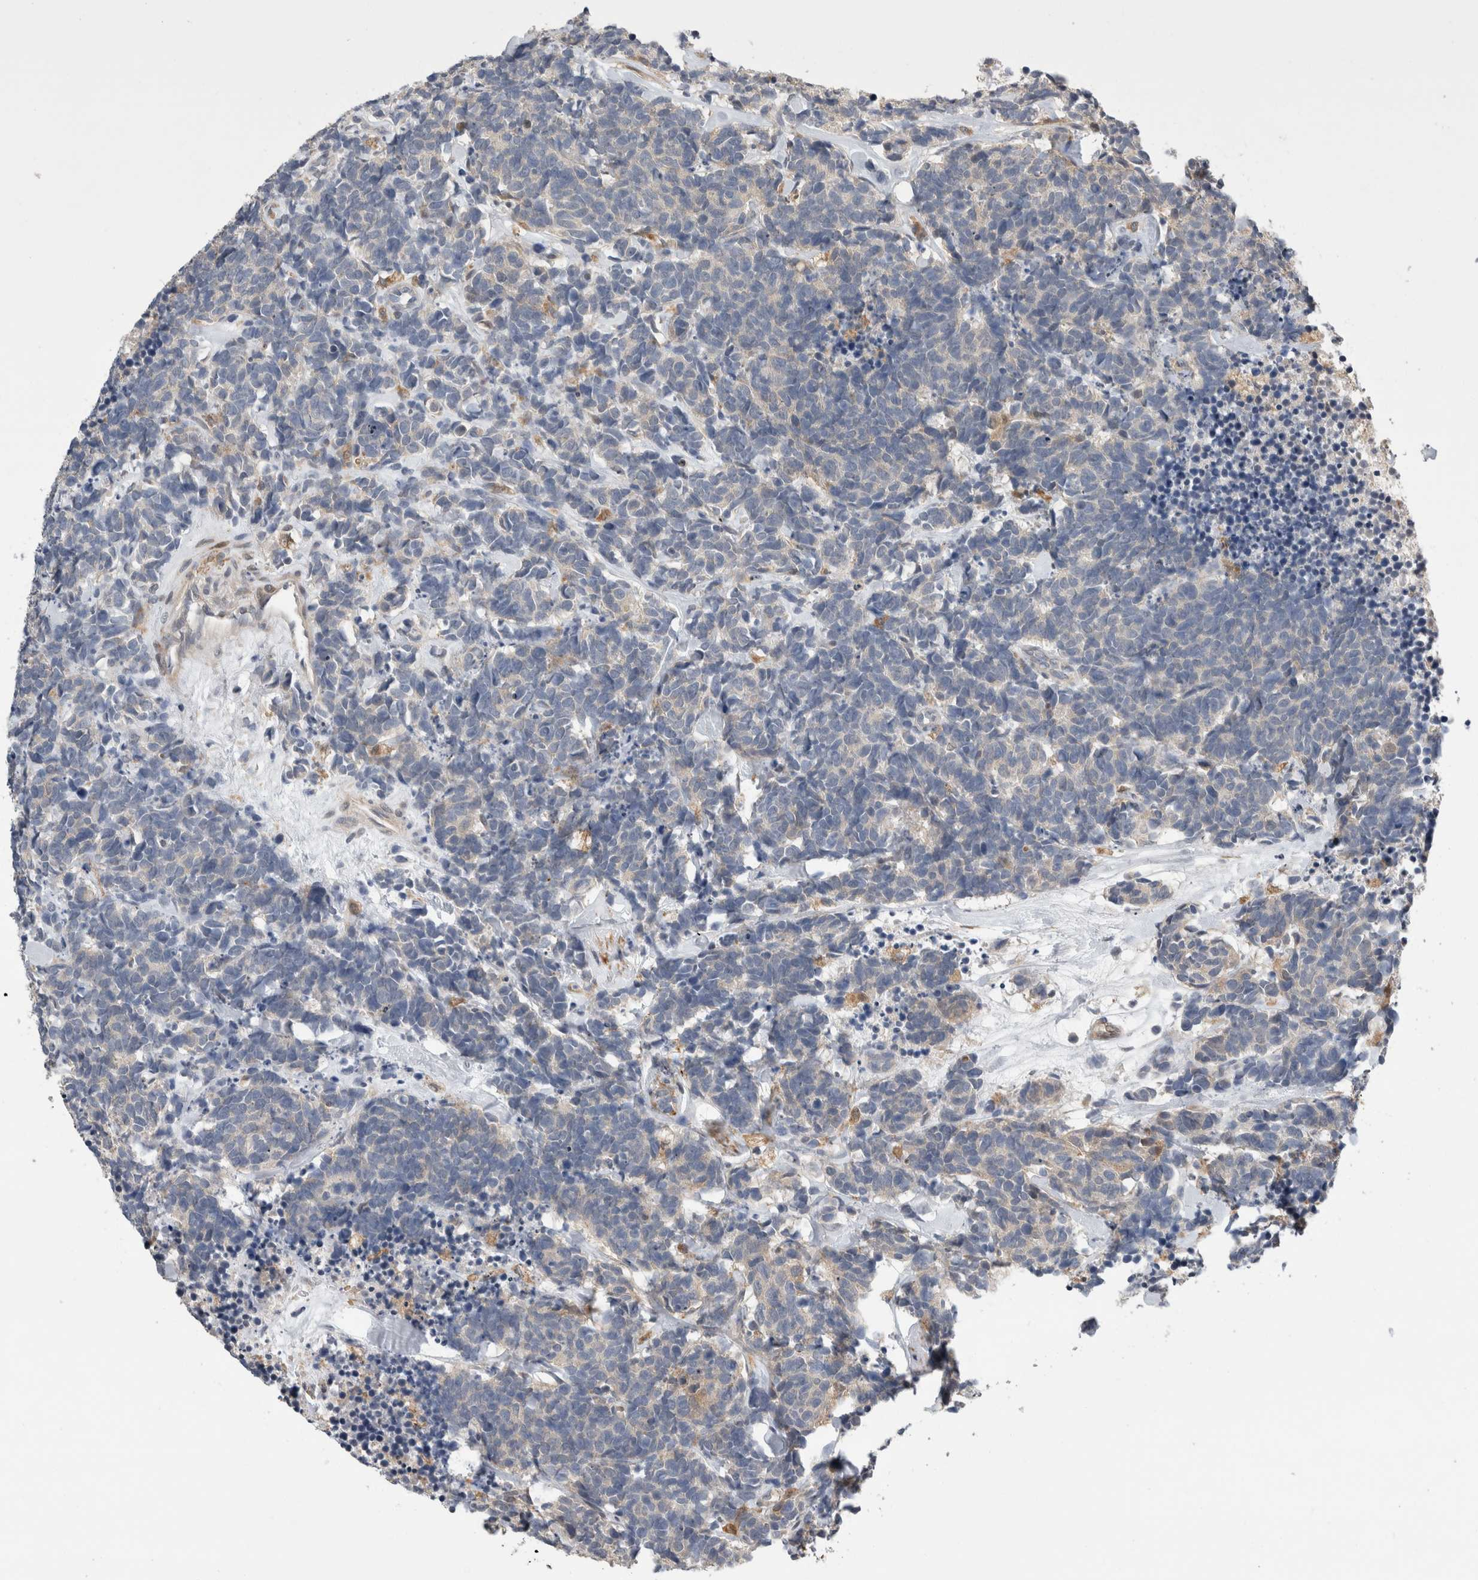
{"staining": {"intensity": "negative", "quantity": "none", "location": "none"}, "tissue": "carcinoid", "cell_type": "Tumor cells", "image_type": "cancer", "snomed": [{"axis": "morphology", "description": "Carcinoma, NOS"}, {"axis": "morphology", "description": "Carcinoid, malignant, NOS"}, {"axis": "topography", "description": "Urinary bladder"}], "caption": "Immunohistochemistry of human carcinoma displays no positivity in tumor cells.", "gene": "APOL2", "patient": {"sex": "male", "age": 57}}